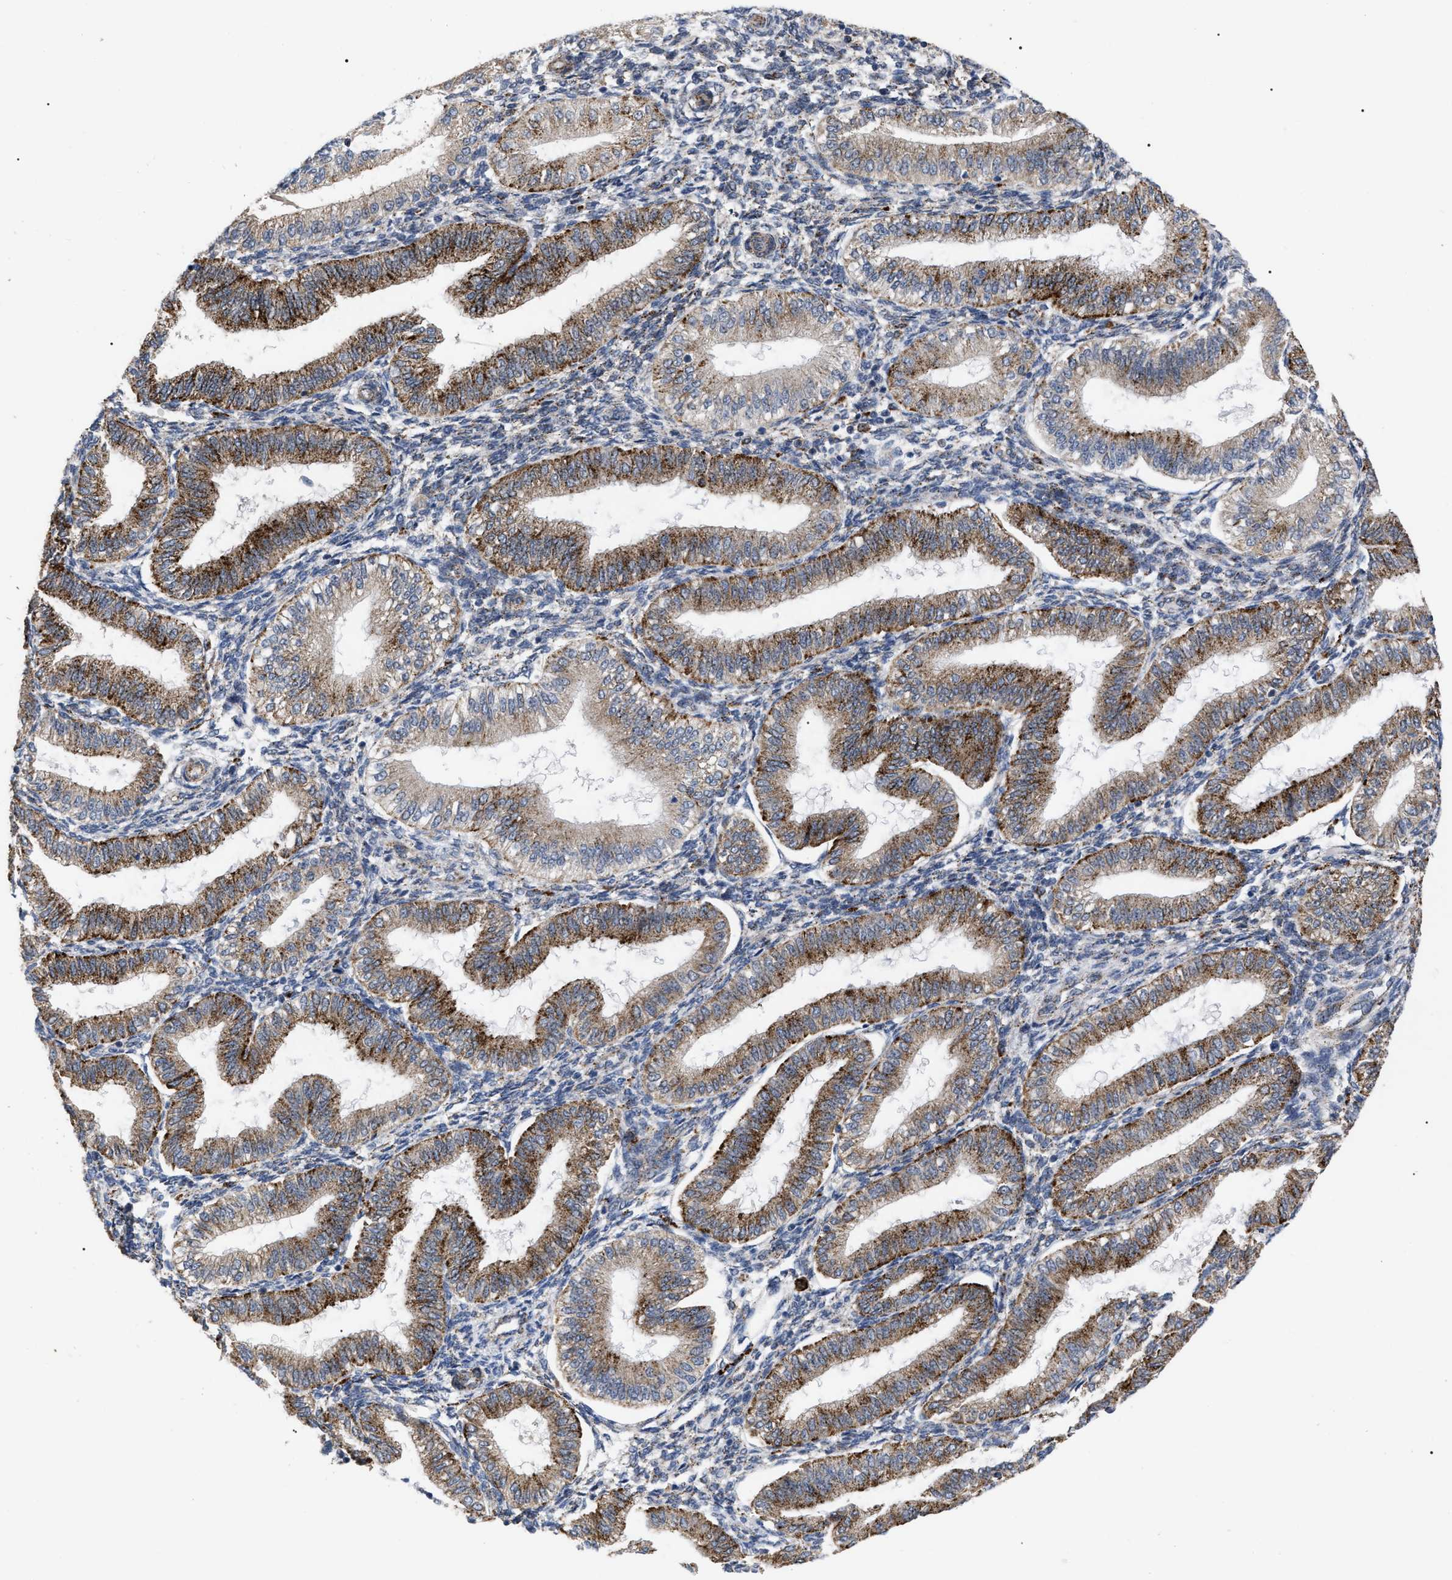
{"staining": {"intensity": "moderate", "quantity": "<25%", "location": "cytoplasmic/membranous"}, "tissue": "endometrium", "cell_type": "Cells in endometrial stroma", "image_type": "normal", "snomed": [{"axis": "morphology", "description": "Normal tissue, NOS"}, {"axis": "topography", "description": "Endometrium"}], "caption": "High-power microscopy captured an immunohistochemistry (IHC) photomicrograph of unremarkable endometrium, revealing moderate cytoplasmic/membranous positivity in about <25% of cells in endometrial stroma.", "gene": "UPF1", "patient": {"sex": "female", "age": 39}}